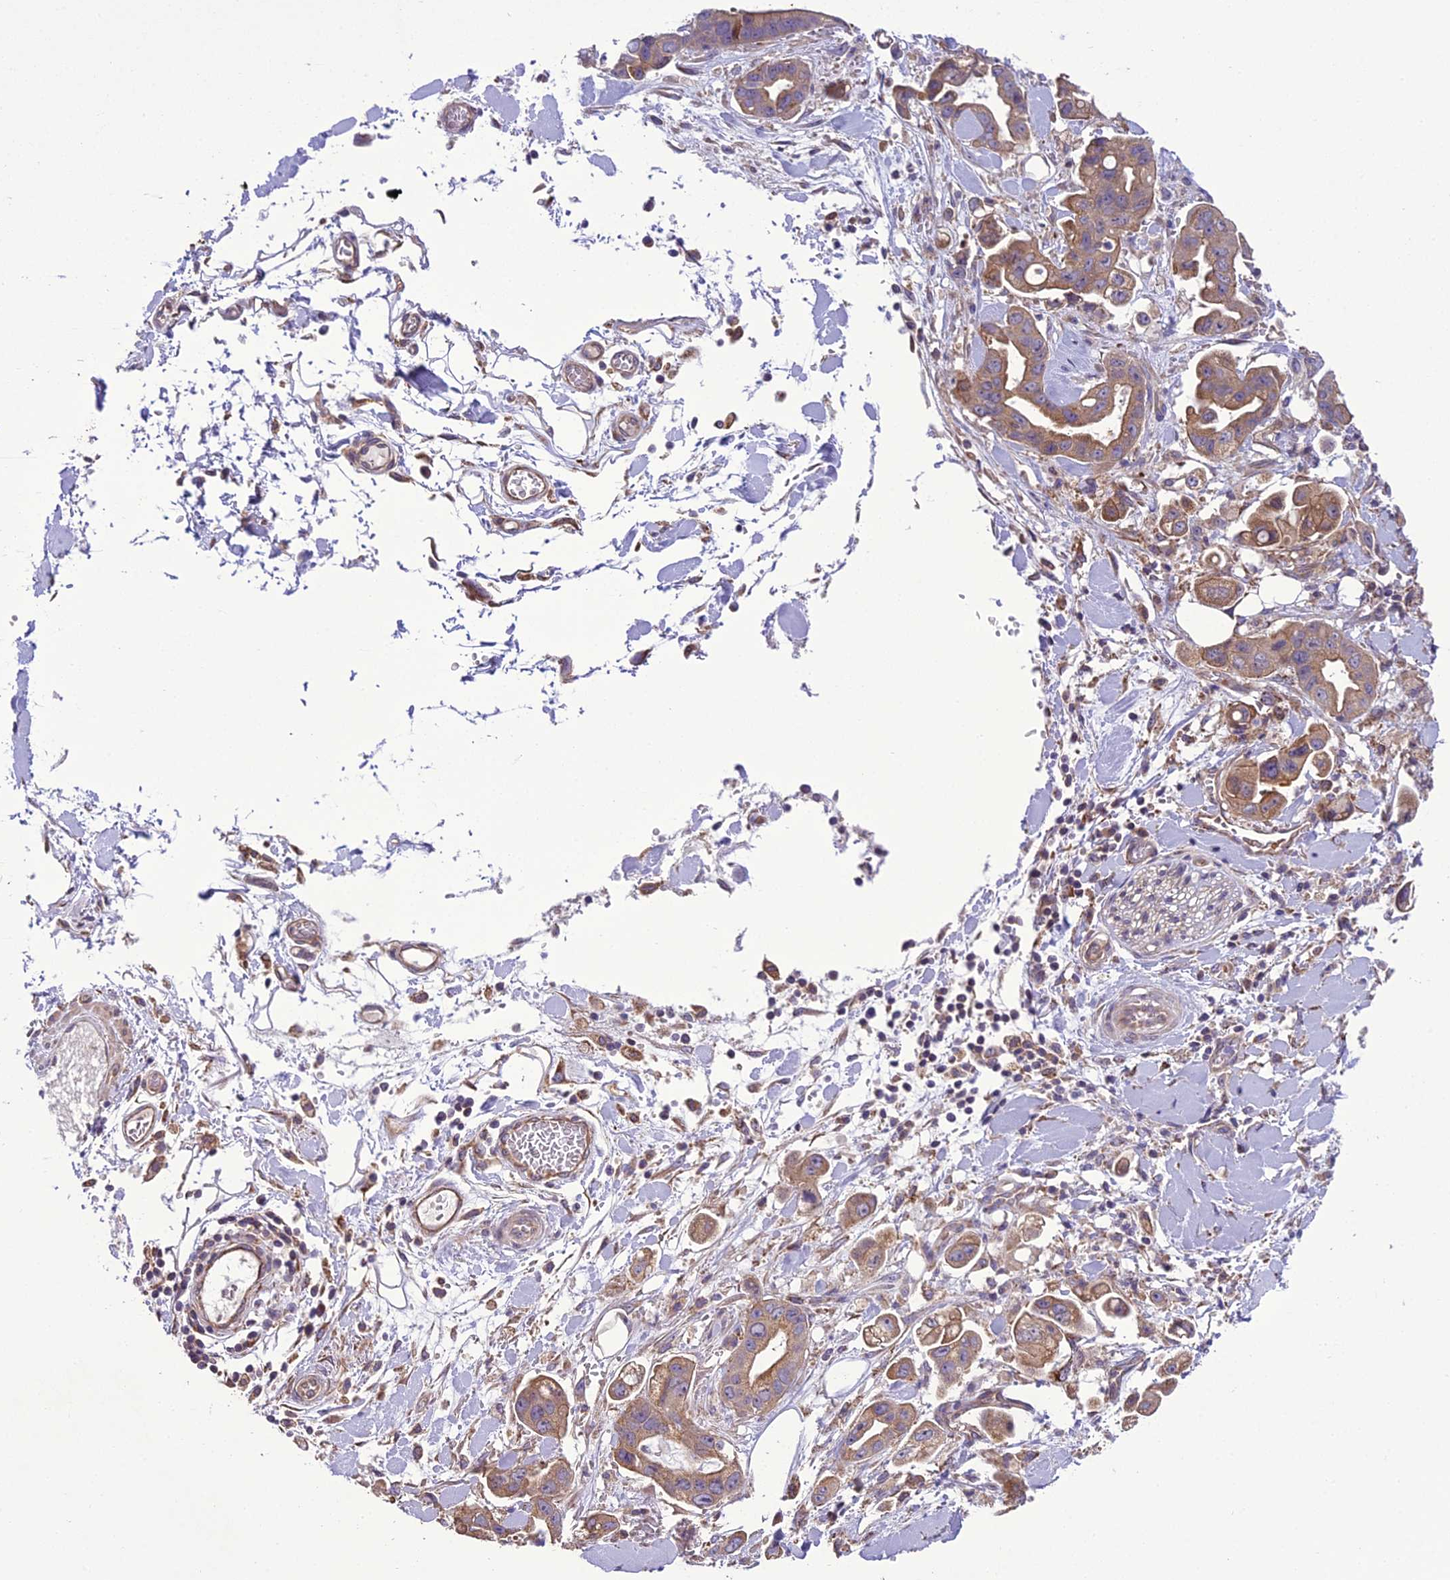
{"staining": {"intensity": "moderate", "quantity": ">75%", "location": "cytoplasmic/membranous"}, "tissue": "stomach cancer", "cell_type": "Tumor cells", "image_type": "cancer", "snomed": [{"axis": "morphology", "description": "Adenocarcinoma, NOS"}, {"axis": "topography", "description": "Stomach"}], "caption": "Human stomach cancer (adenocarcinoma) stained with a brown dye demonstrates moderate cytoplasmic/membranous positive positivity in about >75% of tumor cells.", "gene": "TBC1D24", "patient": {"sex": "male", "age": 62}}